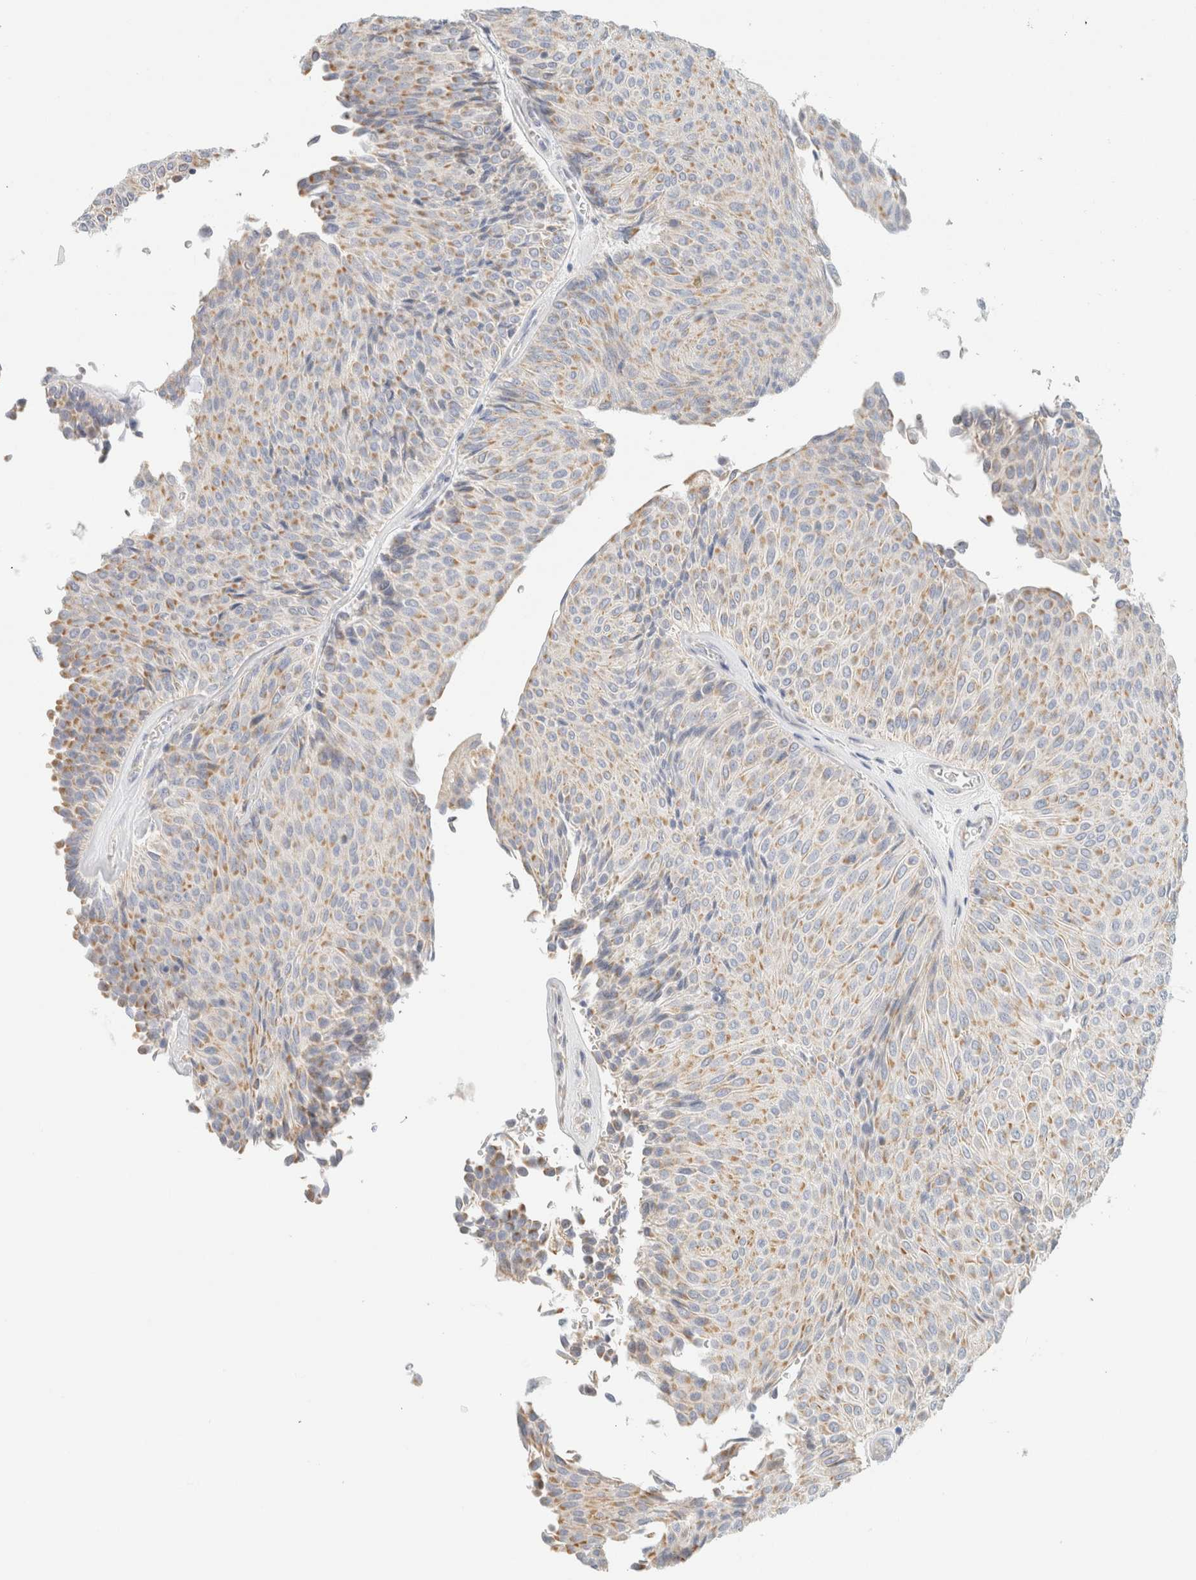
{"staining": {"intensity": "weak", "quantity": ">75%", "location": "cytoplasmic/membranous"}, "tissue": "urothelial cancer", "cell_type": "Tumor cells", "image_type": "cancer", "snomed": [{"axis": "morphology", "description": "Urothelial carcinoma, Low grade"}, {"axis": "topography", "description": "Urinary bladder"}], "caption": "IHC image of neoplastic tissue: human low-grade urothelial carcinoma stained using immunohistochemistry (IHC) demonstrates low levels of weak protein expression localized specifically in the cytoplasmic/membranous of tumor cells, appearing as a cytoplasmic/membranous brown color.", "gene": "HDHD3", "patient": {"sex": "male", "age": 78}}